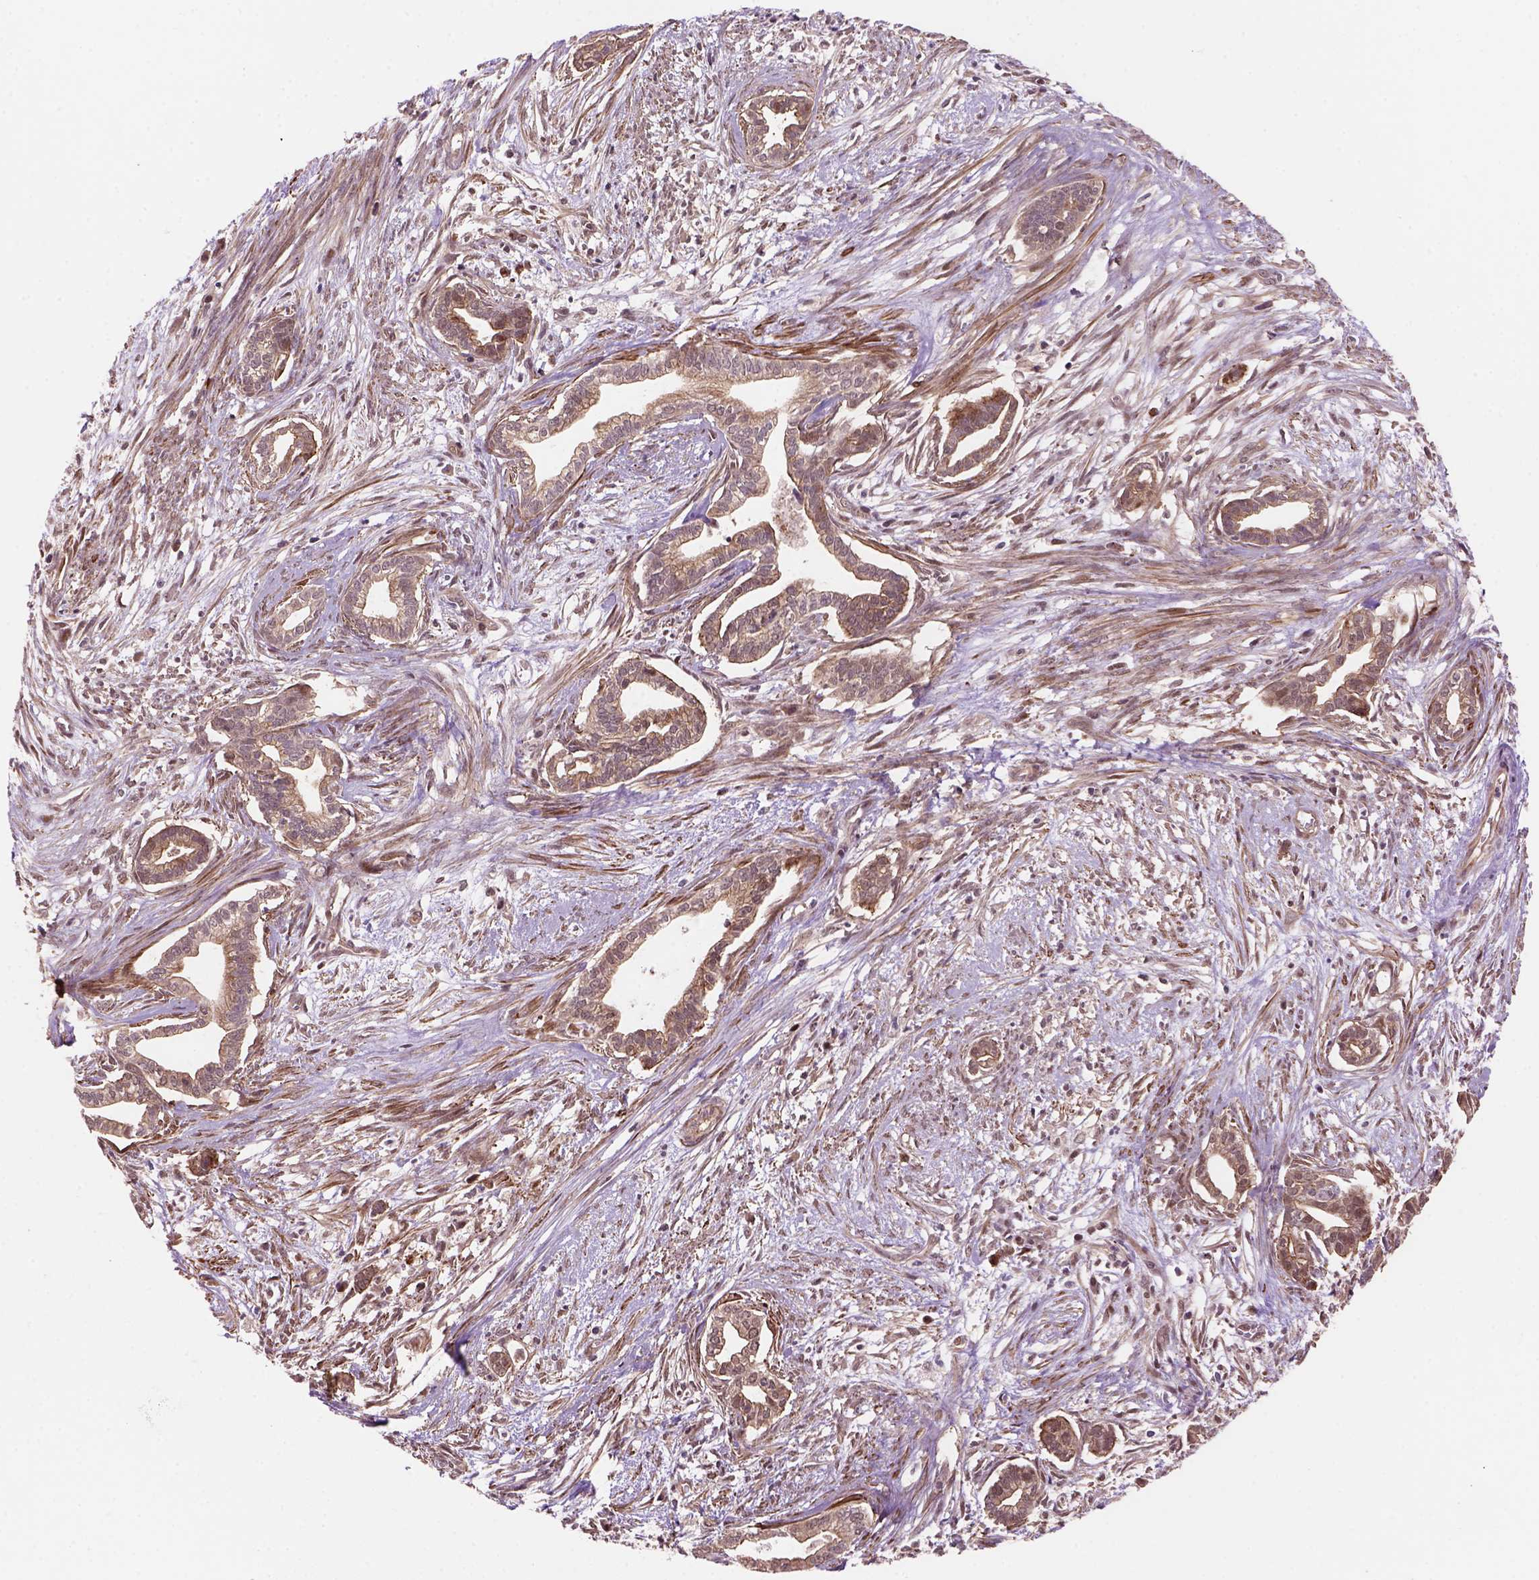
{"staining": {"intensity": "weak", "quantity": ">75%", "location": "cytoplasmic/membranous,nuclear"}, "tissue": "cervical cancer", "cell_type": "Tumor cells", "image_type": "cancer", "snomed": [{"axis": "morphology", "description": "Adenocarcinoma, NOS"}, {"axis": "topography", "description": "Cervix"}], "caption": "Weak cytoplasmic/membranous and nuclear staining is appreciated in approximately >75% of tumor cells in cervical cancer. (brown staining indicates protein expression, while blue staining denotes nuclei).", "gene": "PSMD11", "patient": {"sex": "female", "age": 62}}